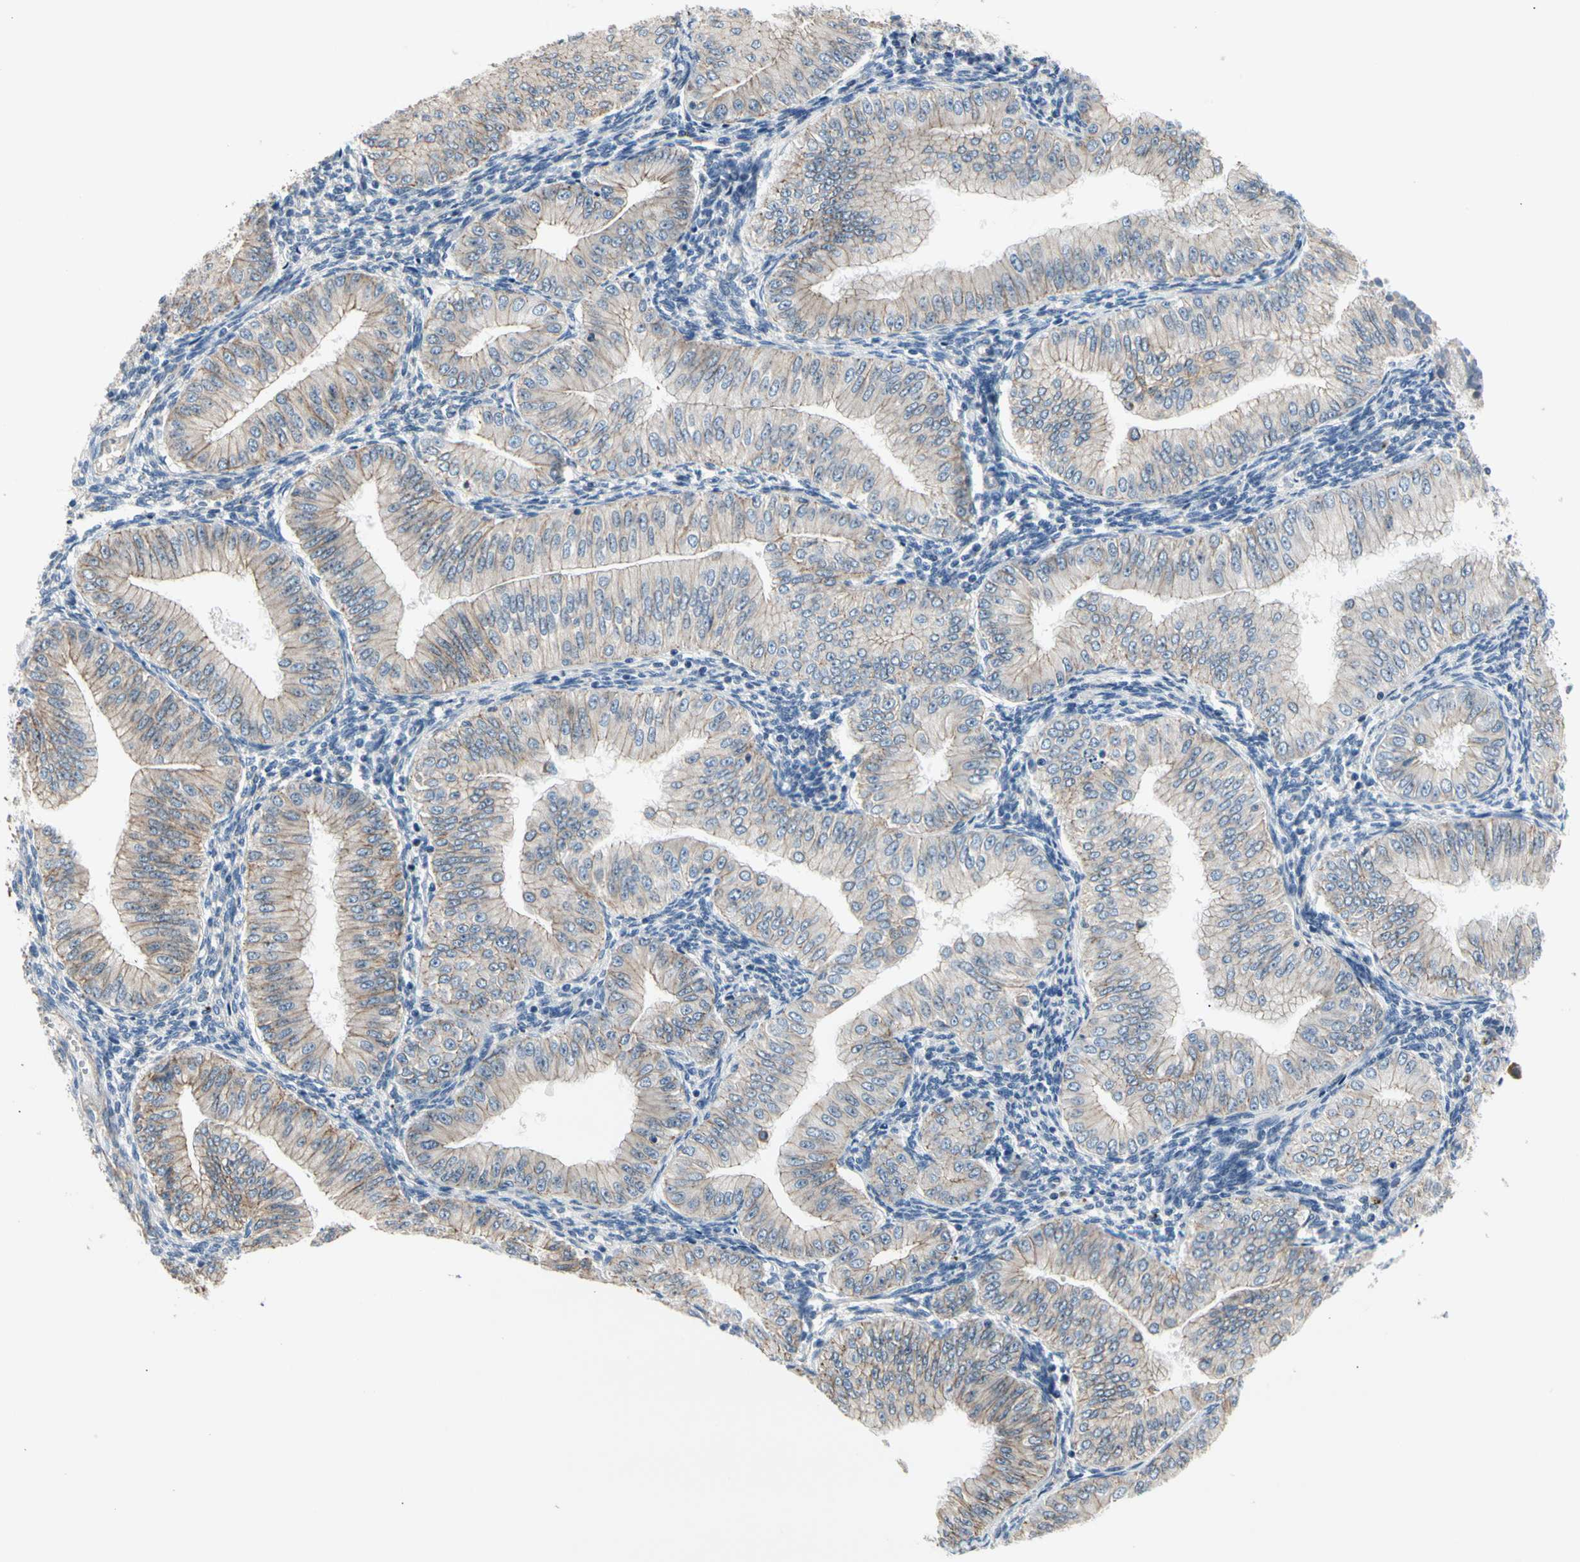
{"staining": {"intensity": "weak", "quantity": "<25%", "location": "cytoplasmic/membranous"}, "tissue": "endometrial cancer", "cell_type": "Tumor cells", "image_type": "cancer", "snomed": [{"axis": "morphology", "description": "Normal tissue, NOS"}, {"axis": "morphology", "description": "Adenocarcinoma, NOS"}, {"axis": "topography", "description": "Endometrium"}], "caption": "Immunohistochemical staining of endometrial adenocarcinoma exhibits no significant expression in tumor cells.", "gene": "LGR6", "patient": {"sex": "female", "age": 53}}